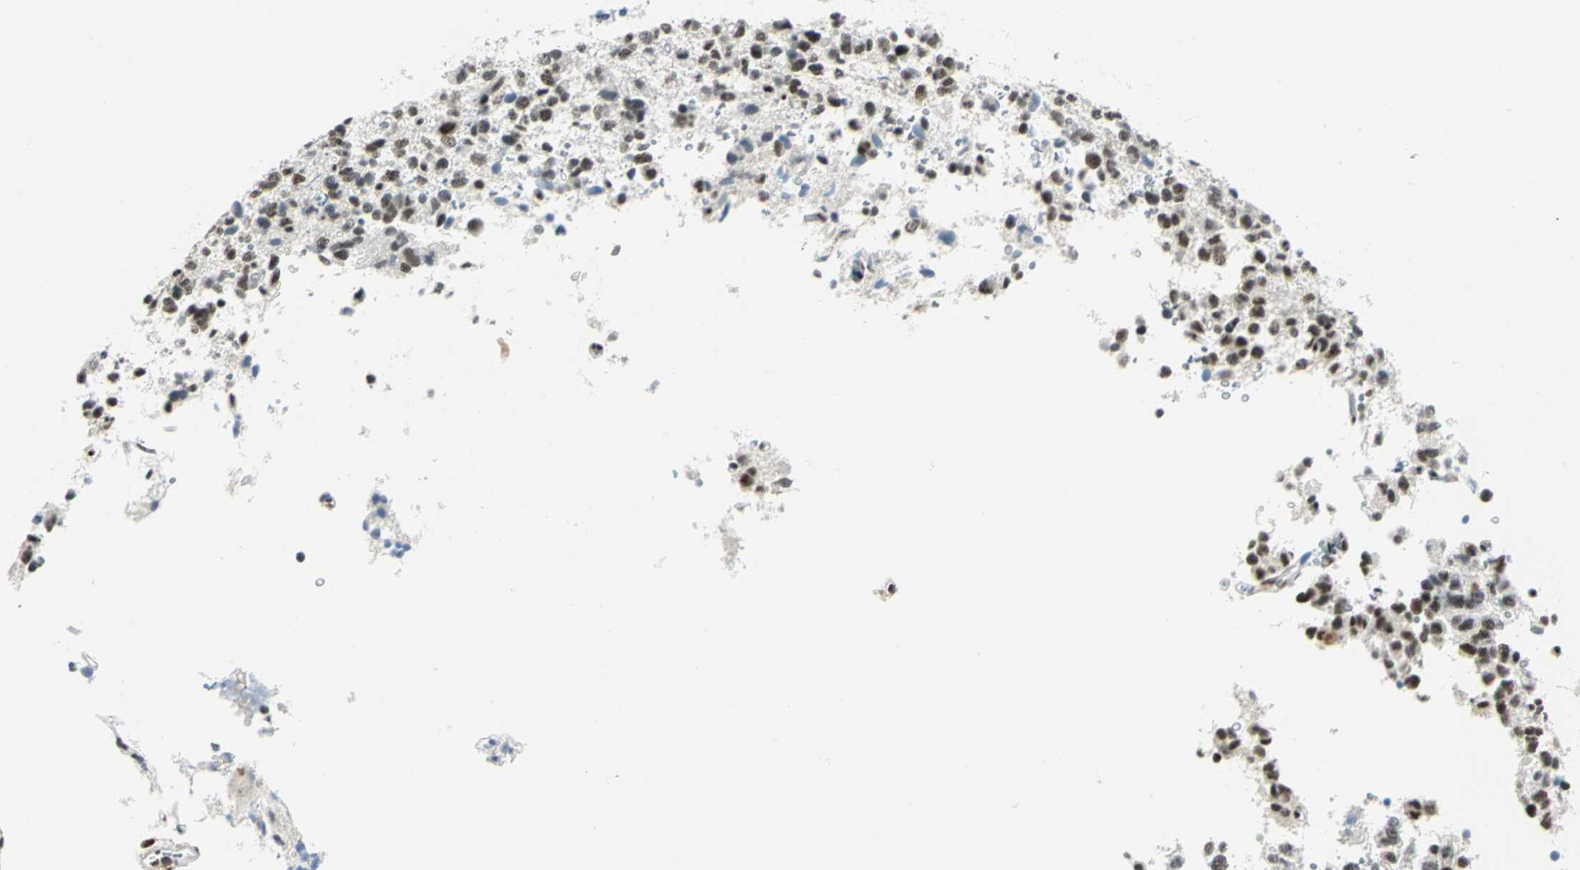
{"staining": {"intensity": "moderate", "quantity": "<25%", "location": "nuclear"}, "tissue": "glioma", "cell_type": "Tumor cells", "image_type": "cancer", "snomed": [{"axis": "morphology", "description": "Glioma, malignant, High grade"}, {"axis": "topography", "description": "Brain"}], "caption": "Immunohistochemistry (IHC) staining of glioma, which displays low levels of moderate nuclear staining in about <25% of tumor cells indicating moderate nuclear protein positivity. The staining was performed using DAB (brown) for protein detection and nuclei were counterstained in hematoxylin (blue).", "gene": "MTMR10", "patient": {"sex": "male", "age": 47}}